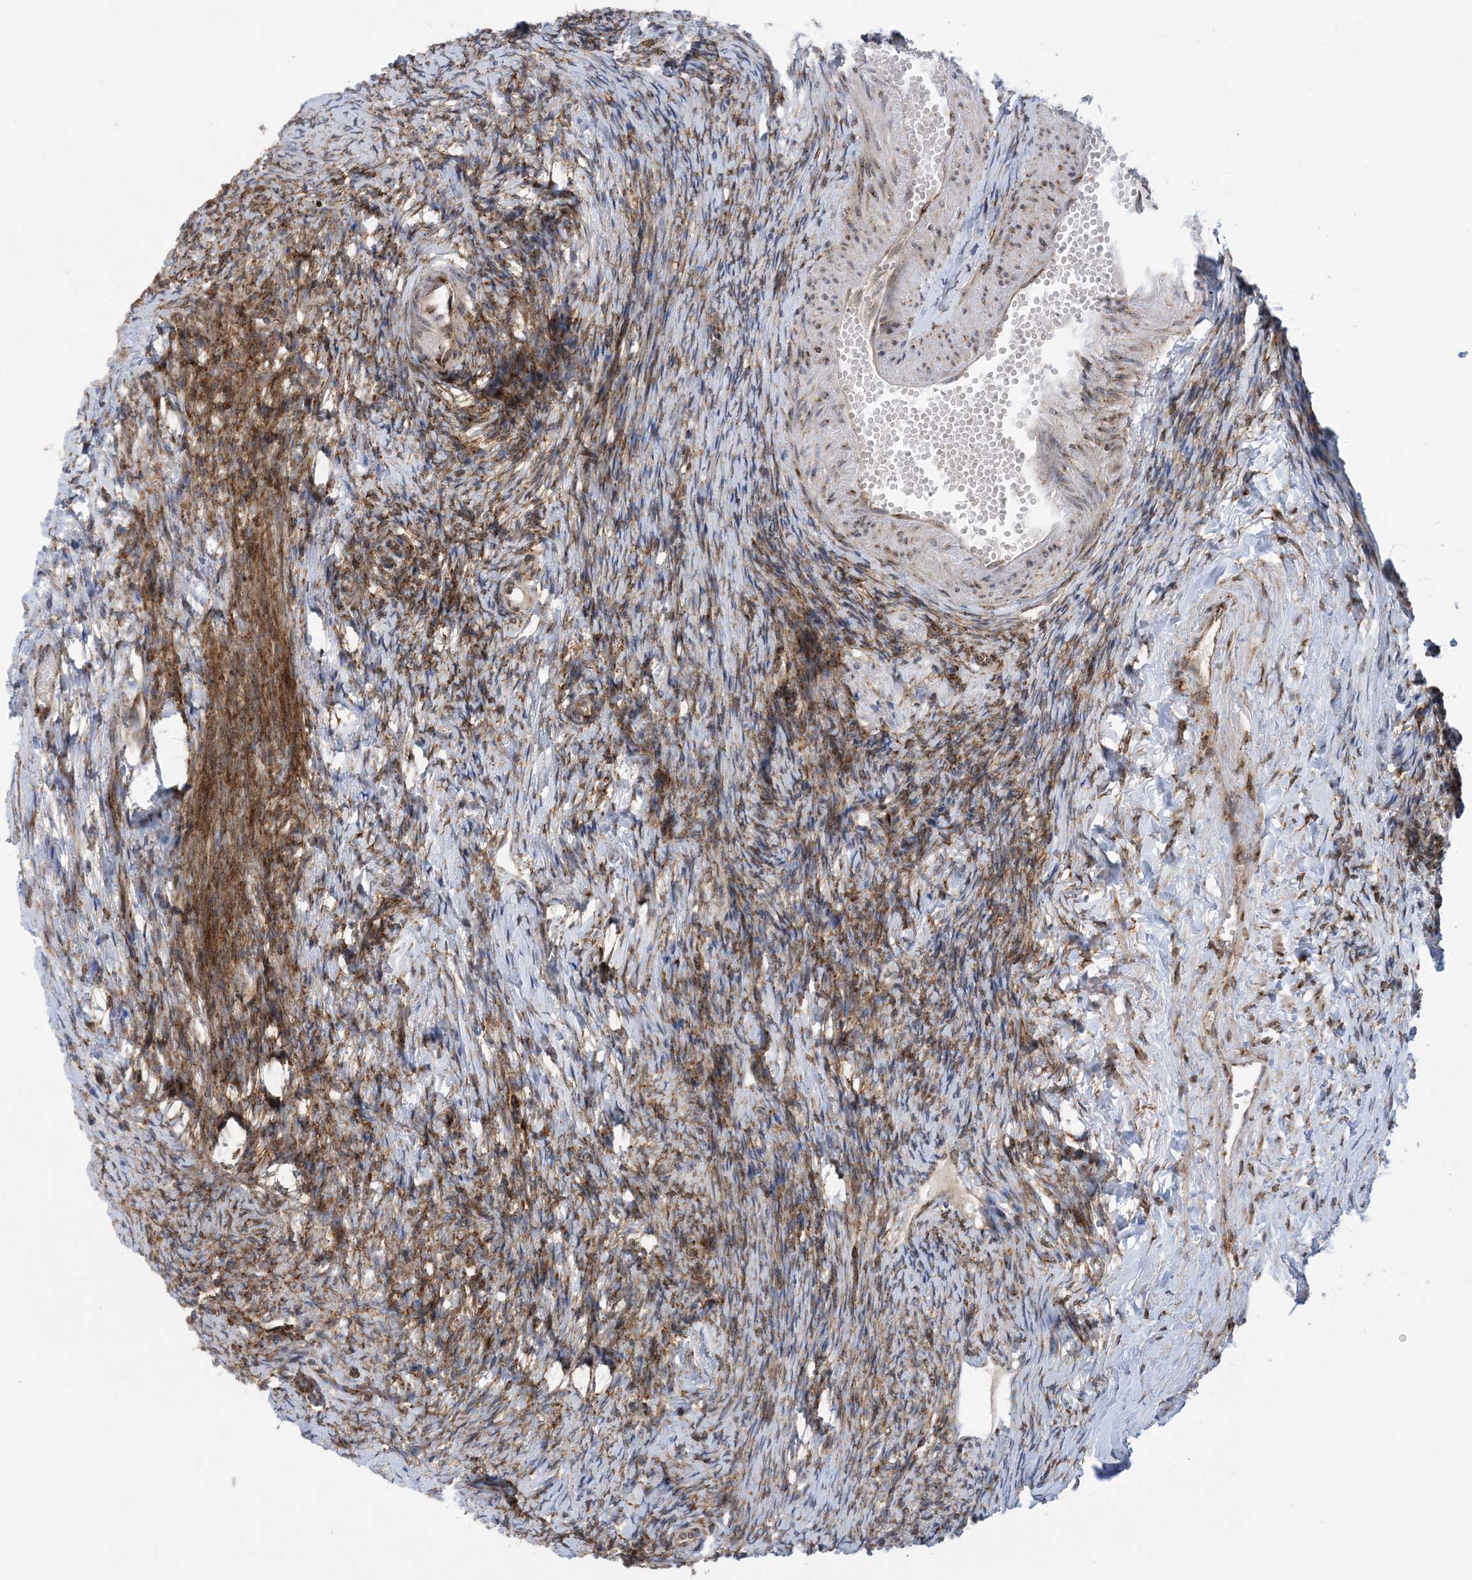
{"staining": {"intensity": "moderate", "quantity": ">75%", "location": "cytoplasmic/membranous"}, "tissue": "ovary", "cell_type": "Ovarian stroma cells", "image_type": "normal", "snomed": [{"axis": "morphology", "description": "Normal tissue, NOS"}, {"axis": "morphology", "description": "Cyst, NOS"}, {"axis": "topography", "description": "Ovary"}], "caption": "About >75% of ovarian stroma cells in benign ovary reveal moderate cytoplasmic/membranous protein staining as visualized by brown immunohistochemical staining.", "gene": "RBMS3", "patient": {"sex": "female", "age": 33}}